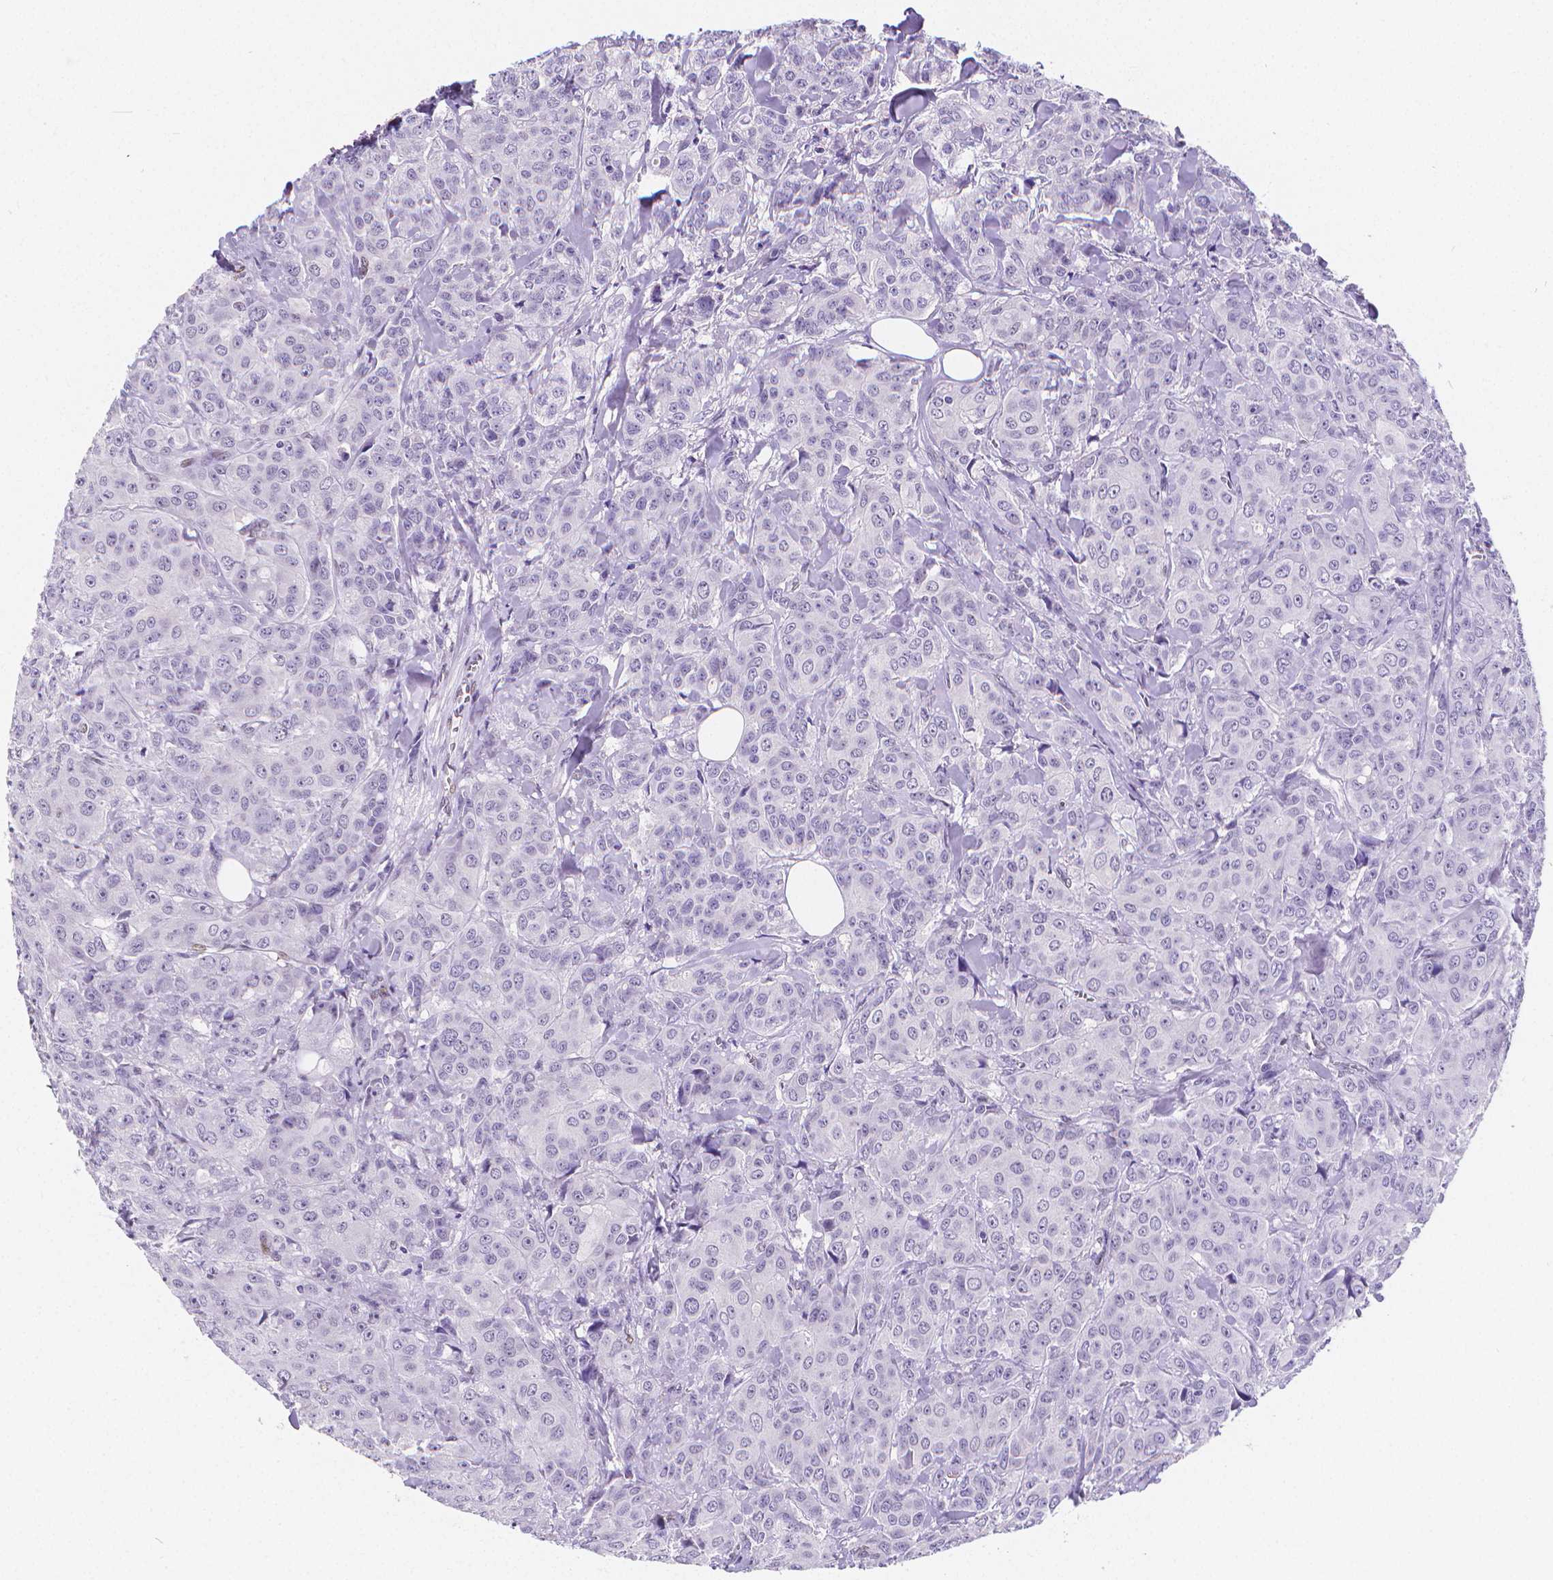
{"staining": {"intensity": "negative", "quantity": "none", "location": "none"}, "tissue": "breast cancer", "cell_type": "Tumor cells", "image_type": "cancer", "snomed": [{"axis": "morphology", "description": "Duct carcinoma"}, {"axis": "topography", "description": "Breast"}], "caption": "This micrograph is of breast cancer stained with IHC to label a protein in brown with the nuclei are counter-stained blue. There is no expression in tumor cells.", "gene": "MEF2C", "patient": {"sex": "female", "age": 43}}